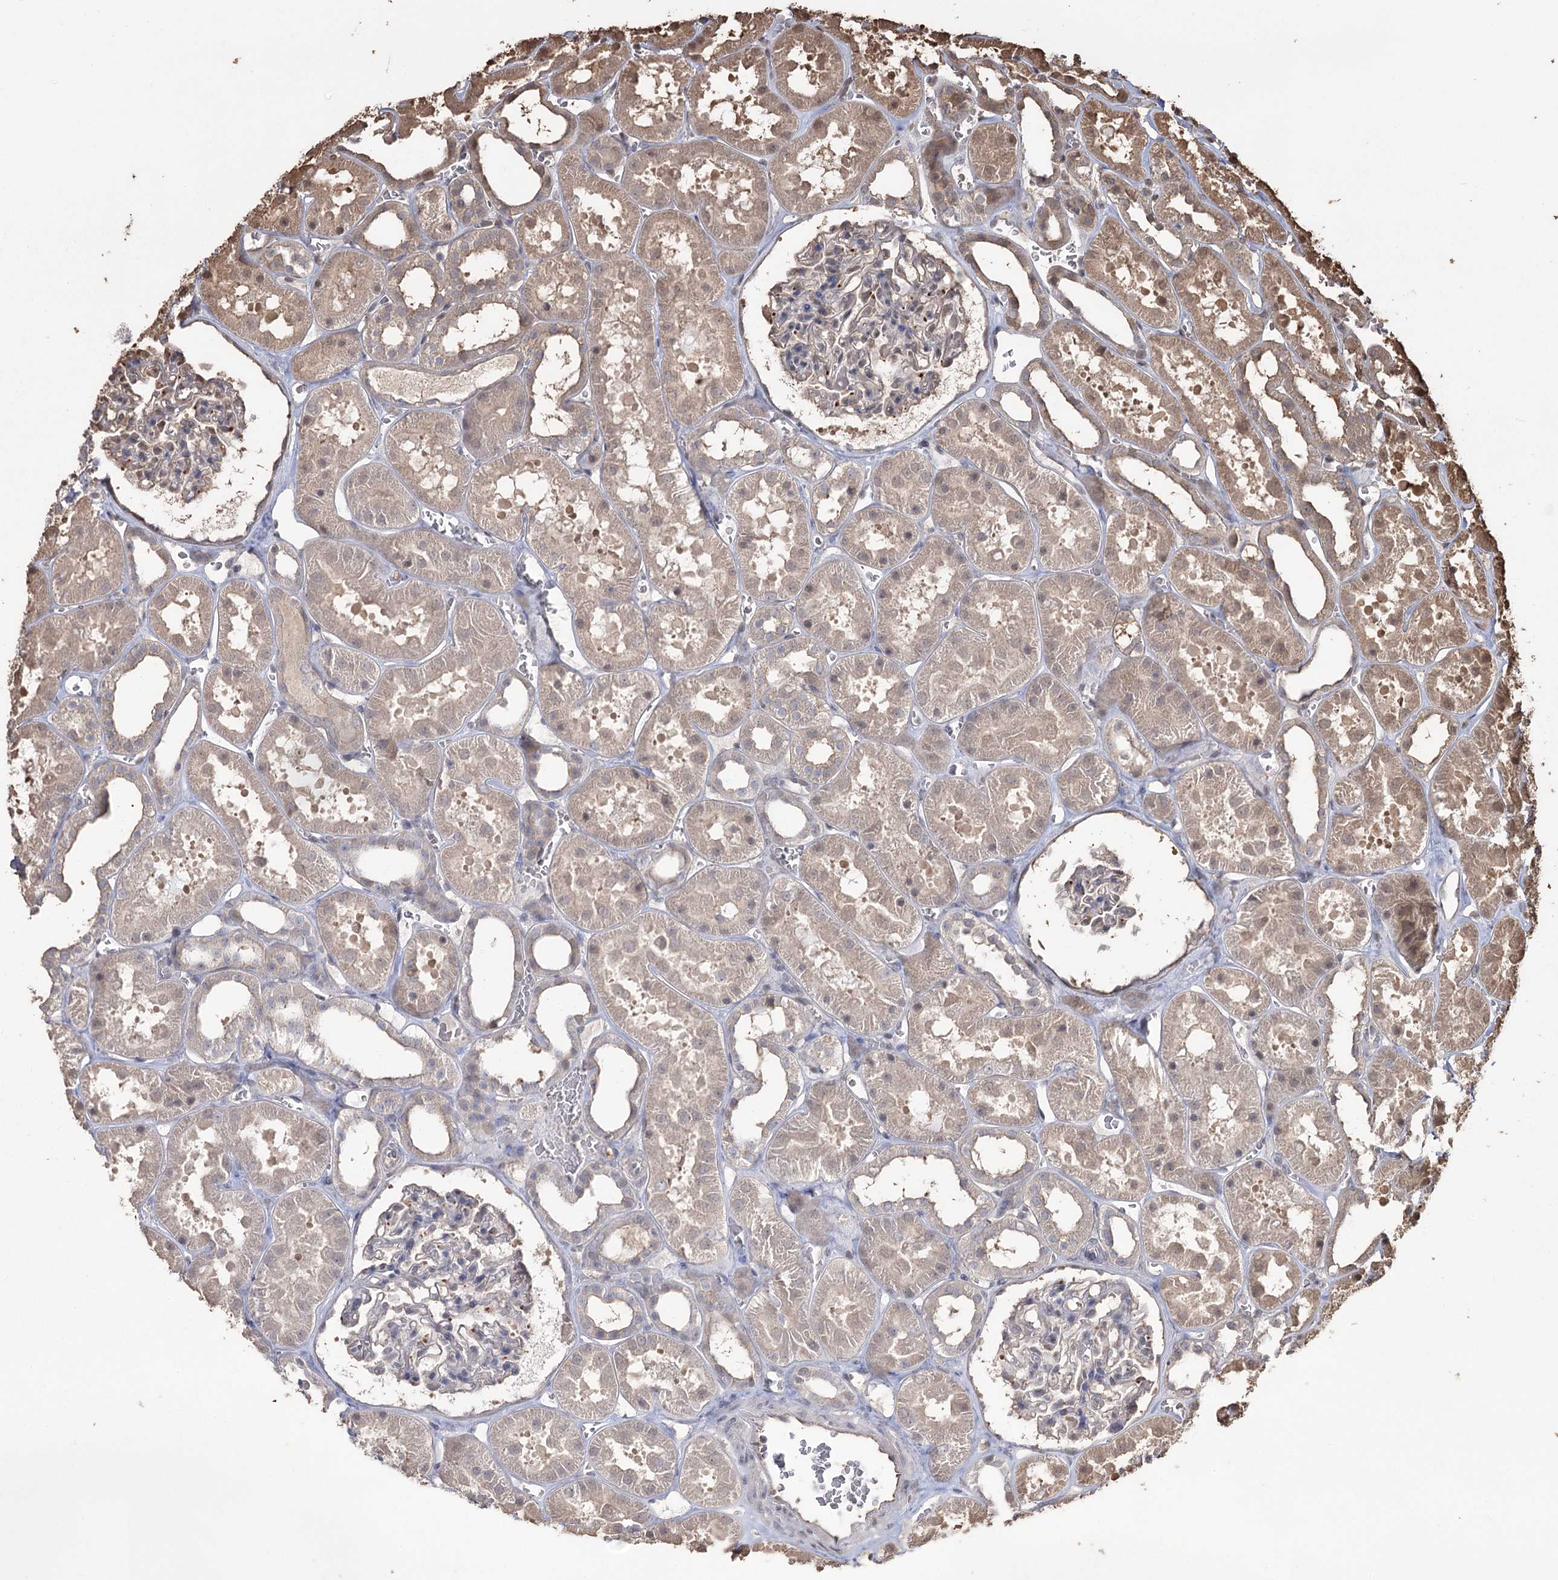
{"staining": {"intensity": "weak", "quantity": "<25%", "location": "cytoplasmic/membranous"}, "tissue": "kidney", "cell_type": "Cells in glomeruli", "image_type": "normal", "snomed": [{"axis": "morphology", "description": "Normal tissue, NOS"}, {"axis": "topography", "description": "Kidney"}], "caption": "The IHC image has no significant positivity in cells in glomeruli of kidney. (Stains: DAB immunohistochemistry (IHC) with hematoxylin counter stain, Microscopy: brightfield microscopy at high magnification).", "gene": "PLCH1", "patient": {"sex": "female", "age": 41}}